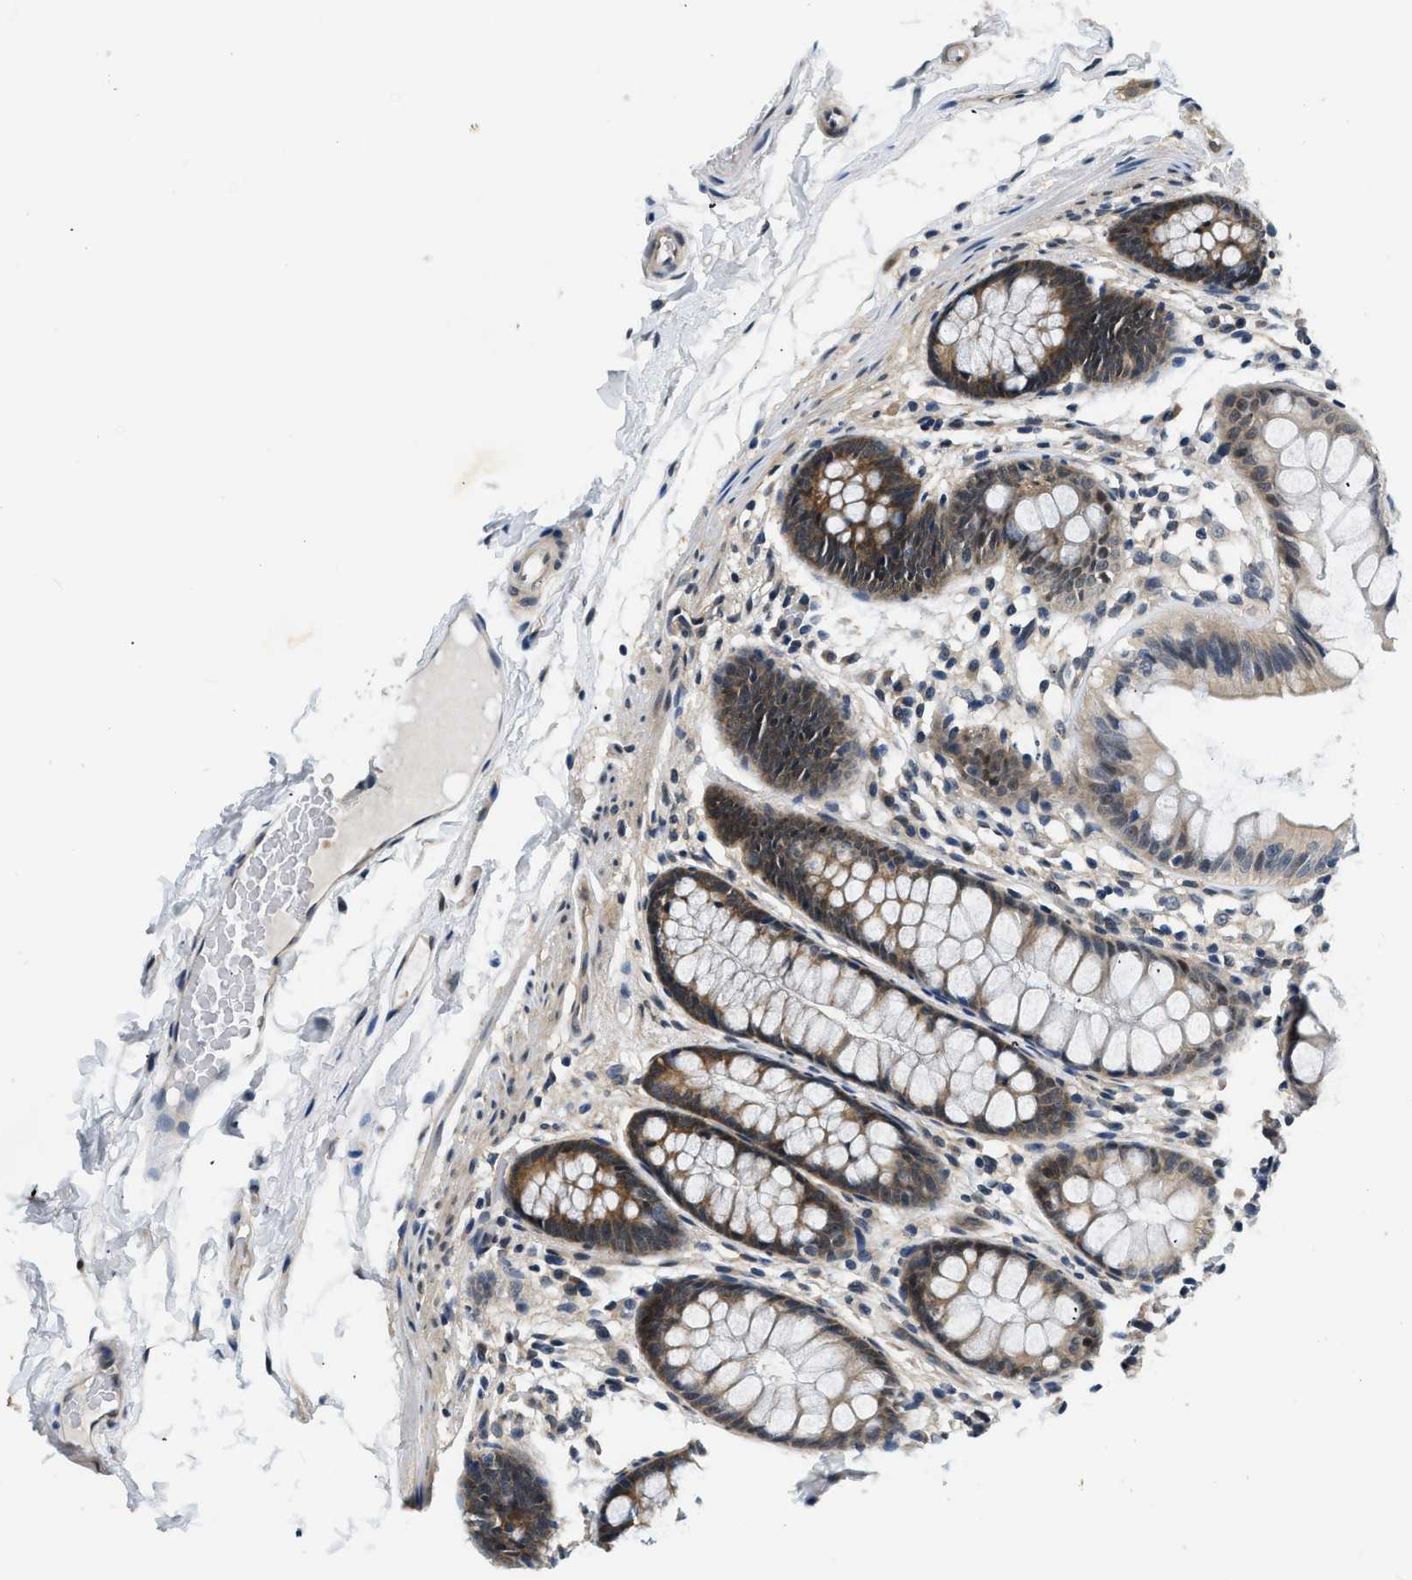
{"staining": {"intensity": "weak", "quantity": "25%-75%", "location": "cytoplasmic/membranous"}, "tissue": "colon", "cell_type": "Endothelial cells", "image_type": "normal", "snomed": [{"axis": "morphology", "description": "Normal tissue, NOS"}, {"axis": "topography", "description": "Colon"}], "caption": "Human colon stained for a protein (brown) exhibits weak cytoplasmic/membranous positive staining in approximately 25%-75% of endothelial cells.", "gene": "SMAD4", "patient": {"sex": "female", "age": 56}}